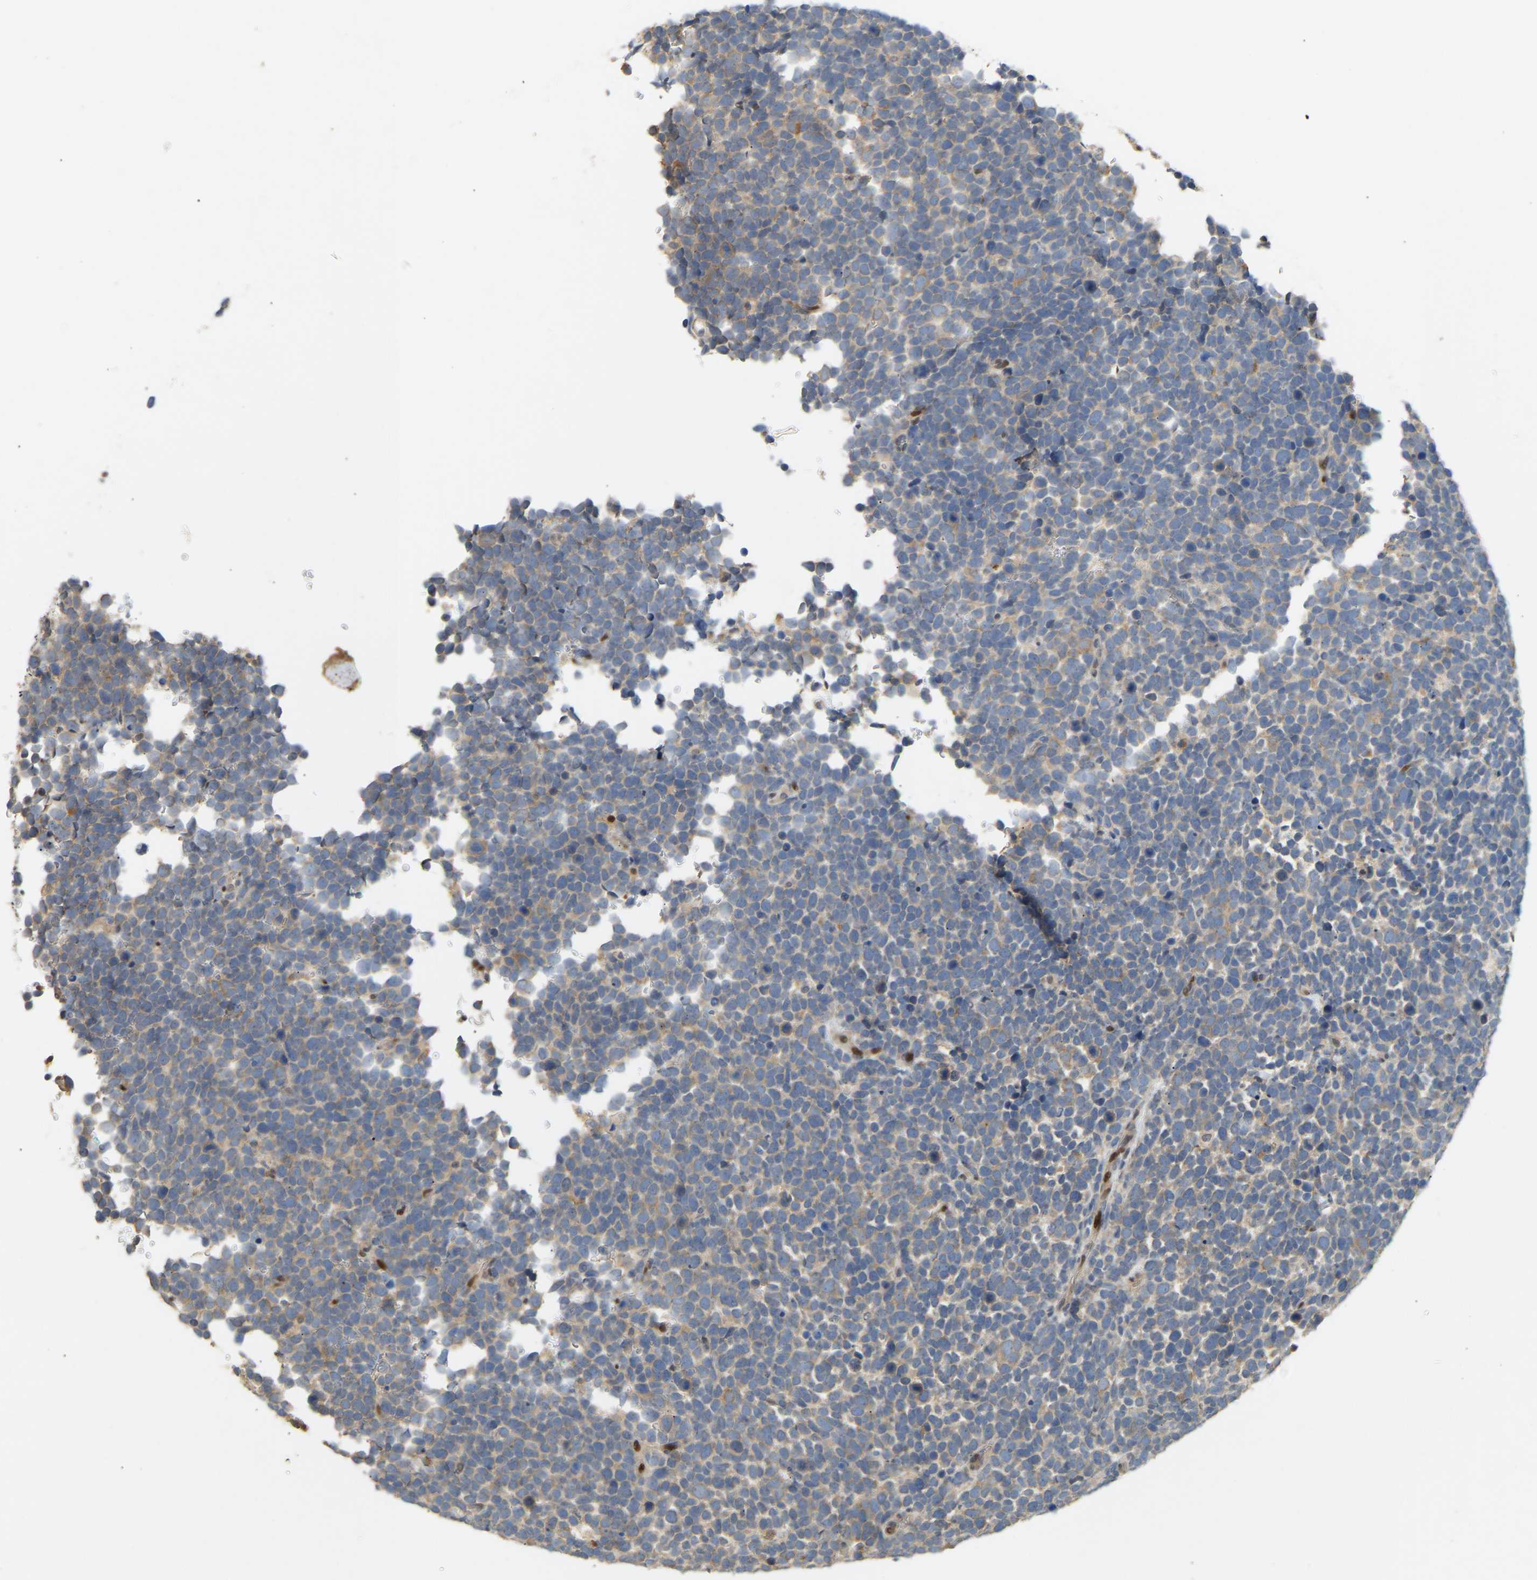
{"staining": {"intensity": "negative", "quantity": "none", "location": "none"}, "tissue": "urothelial cancer", "cell_type": "Tumor cells", "image_type": "cancer", "snomed": [{"axis": "morphology", "description": "Urothelial carcinoma, High grade"}, {"axis": "topography", "description": "Urinary bladder"}], "caption": "Immunohistochemistry (IHC) histopathology image of neoplastic tissue: human urothelial carcinoma (high-grade) stained with DAB (3,3'-diaminobenzidine) displays no significant protein positivity in tumor cells. Brightfield microscopy of immunohistochemistry stained with DAB (3,3'-diaminobenzidine) (brown) and hematoxylin (blue), captured at high magnification.", "gene": "PTPN4", "patient": {"sex": "female", "age": 82}}